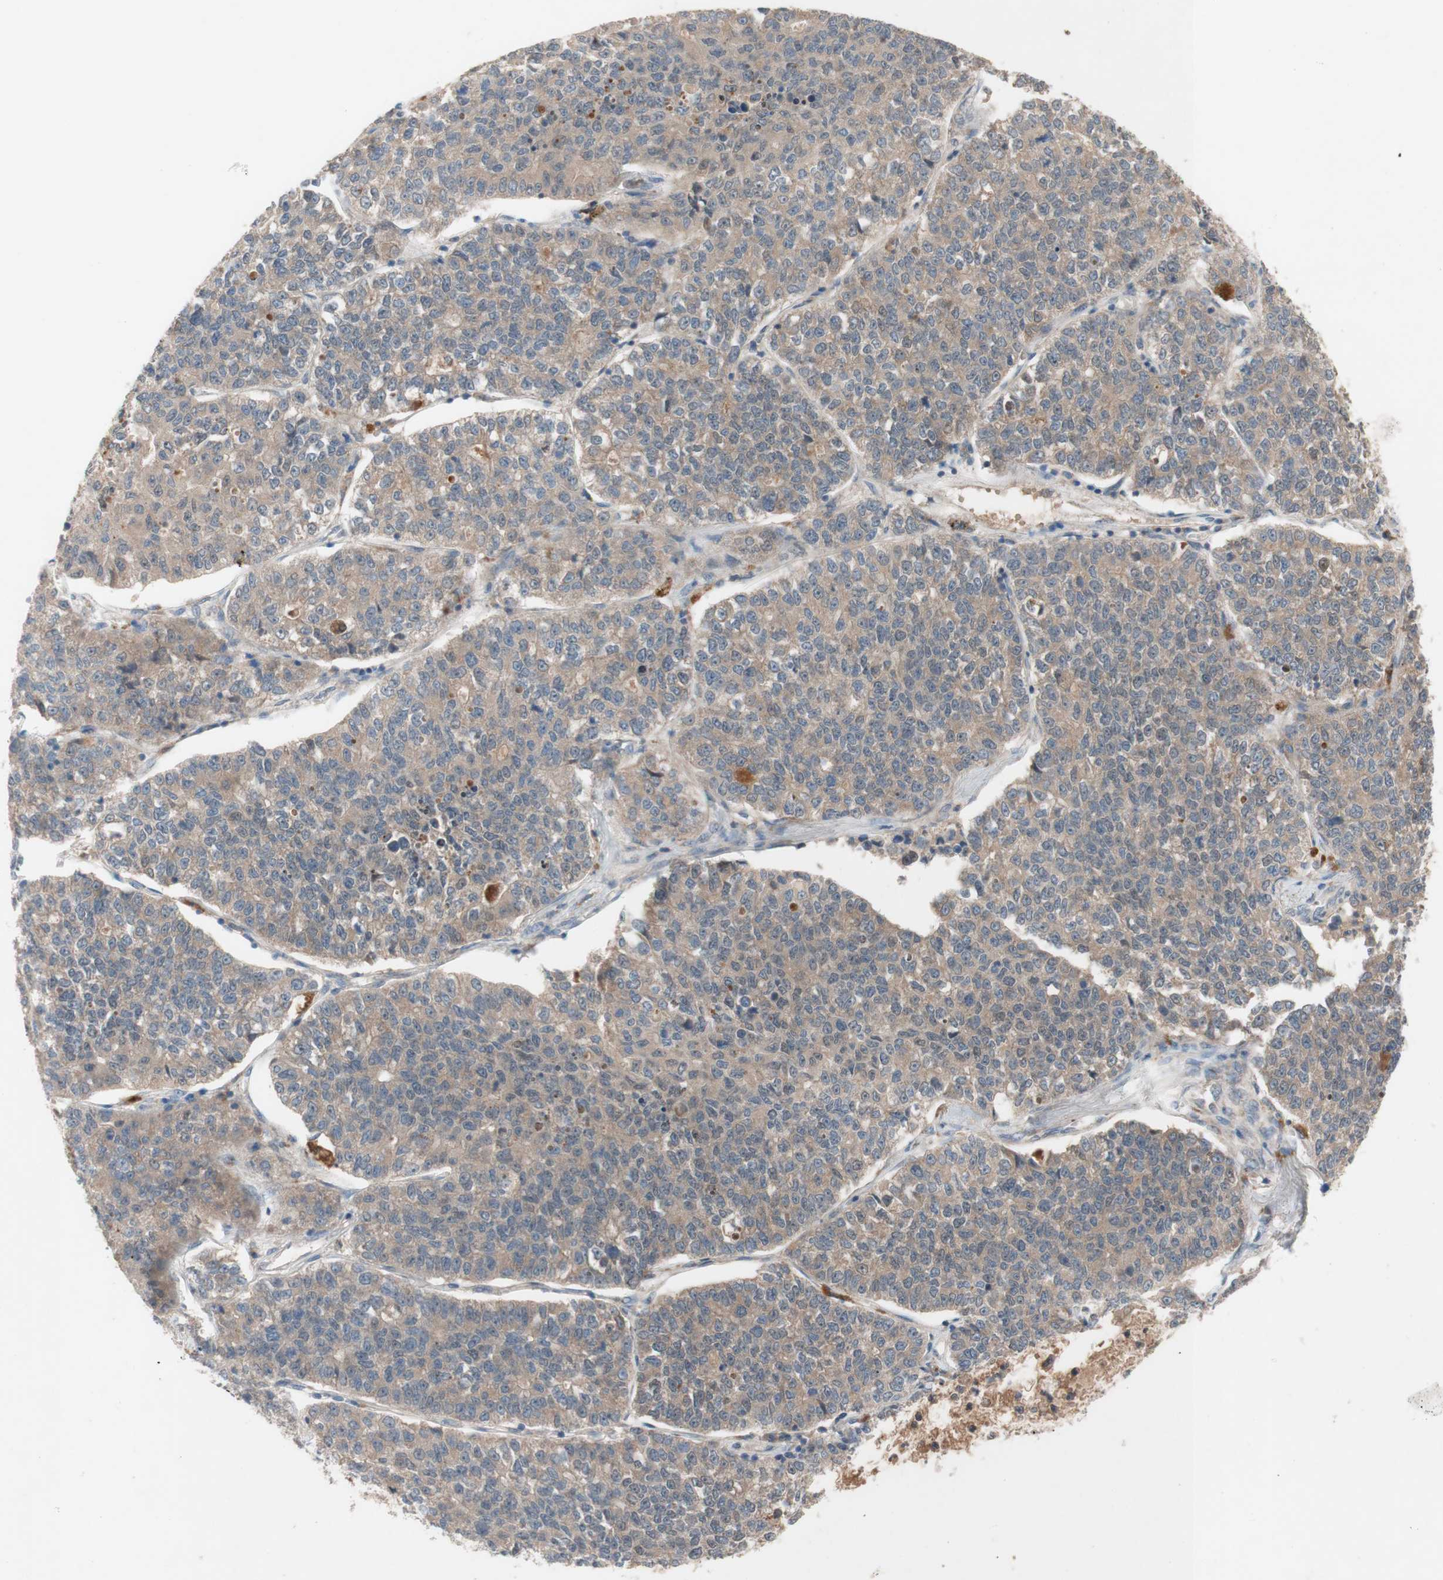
{"staining": {"intensity": "weak", "quantity": ">75%", "location": "cytoplasmic/membranous"}, "tissue": "lung cancer", "cell_type": "Tumor cells", "image_type": "cancer", "snomed": [{"axis": "morphology", "description": "Adenocarcinoma, NOS"}, {"axis": "topography", "description": "Lung"}], "caption": "Protein expression analysis of lung cancer exhibits weak cytoplasmic/membranous positivity in about >75% of tumor cells.", "gene": "PEX2", "patient": {"sex": "male", "age": 49}}